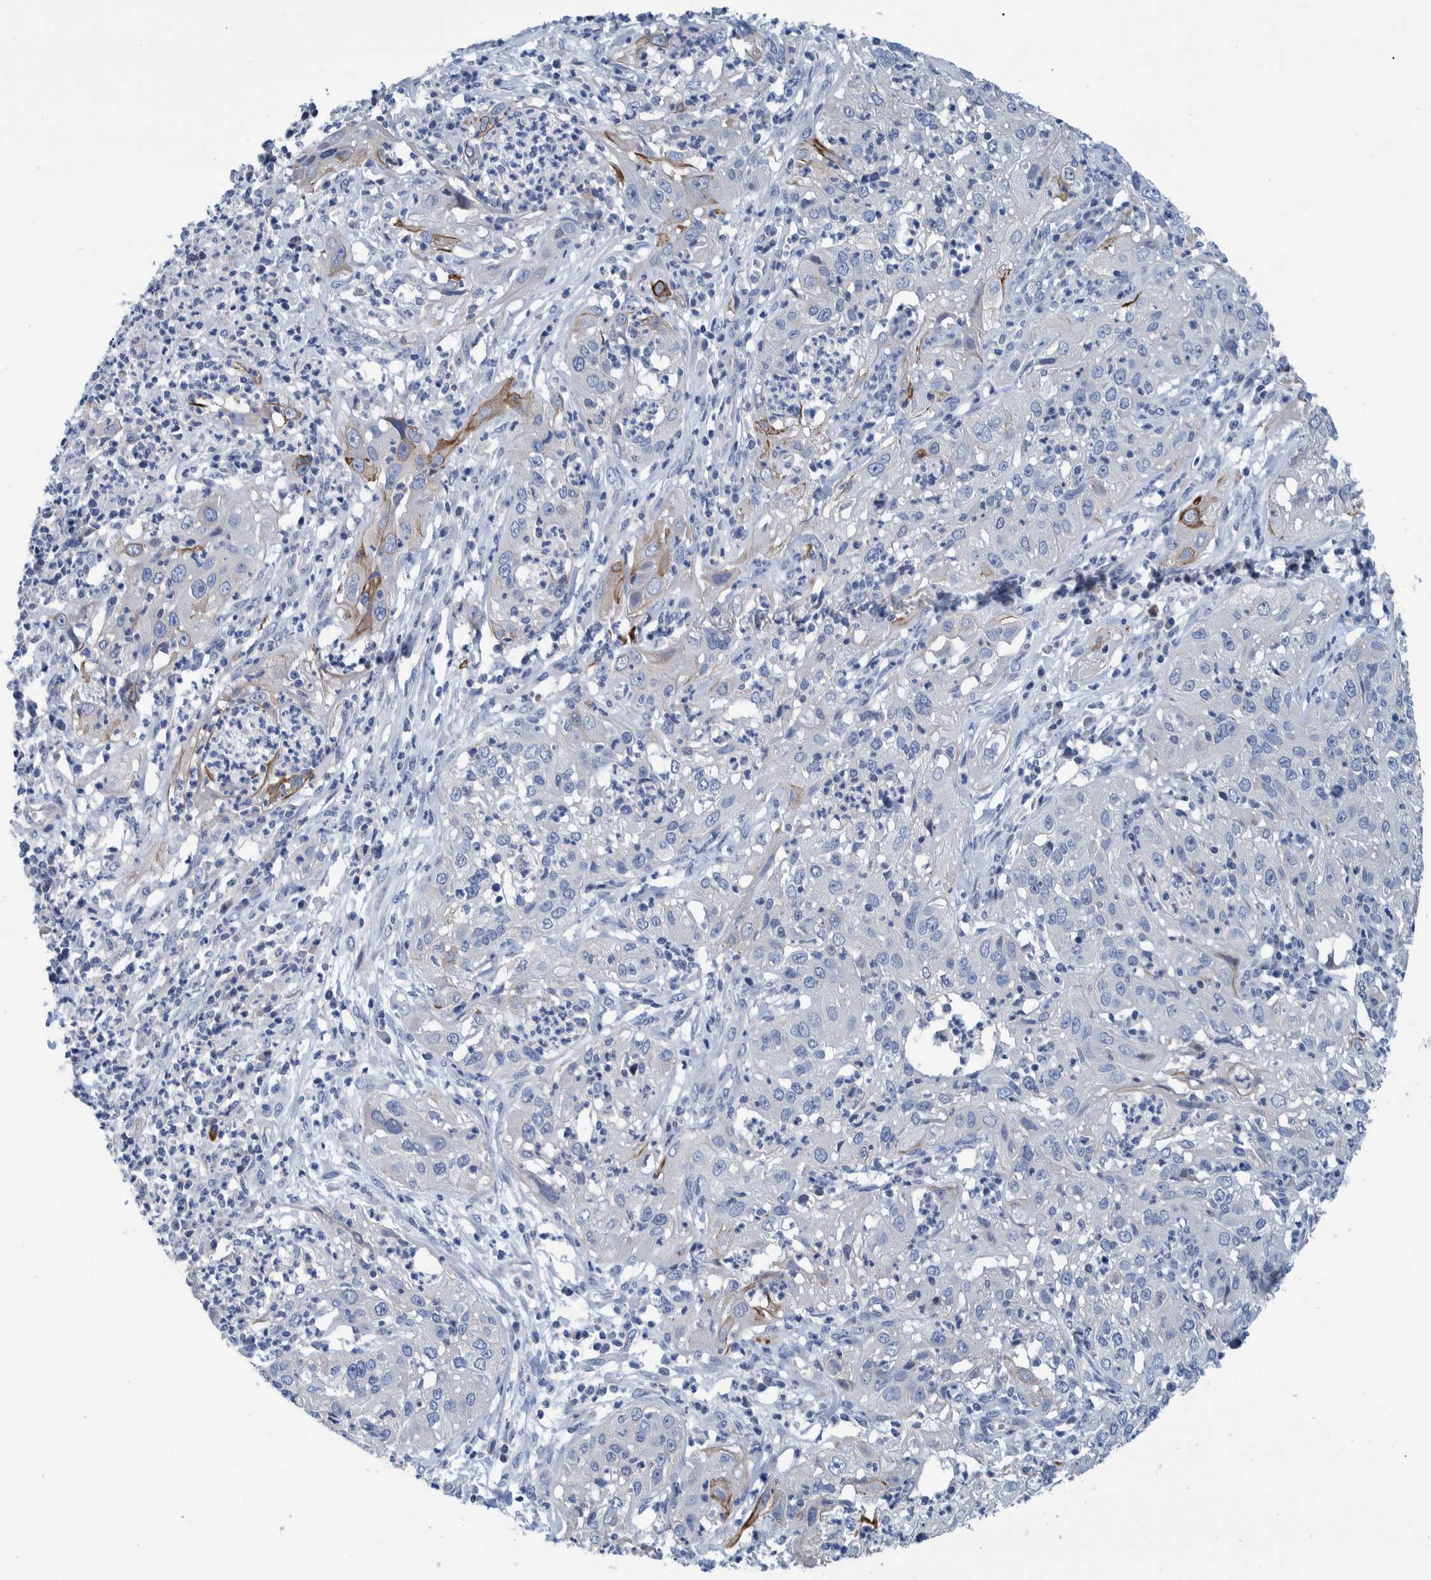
{"staining": {"intensity": "moderate", "quantity": "<25%", "location": "cytoplasmic/membranous"}, "tissue": "cervical cancer", "cell_type": "Tumor cells", "image_type": "cancer", "snomed": [{"axis": "morphology", "description": "Squamous cell carcinoma, NOS"}, {"axis": "topography", "description": "Cervix"}], "caption": "Cervical cancer stained for a protein reveals moderate cytoplasmic/membranous positivity in tumor cells.", "gene": "MKS1", "patient": {"sex": "female", "age": 32}}